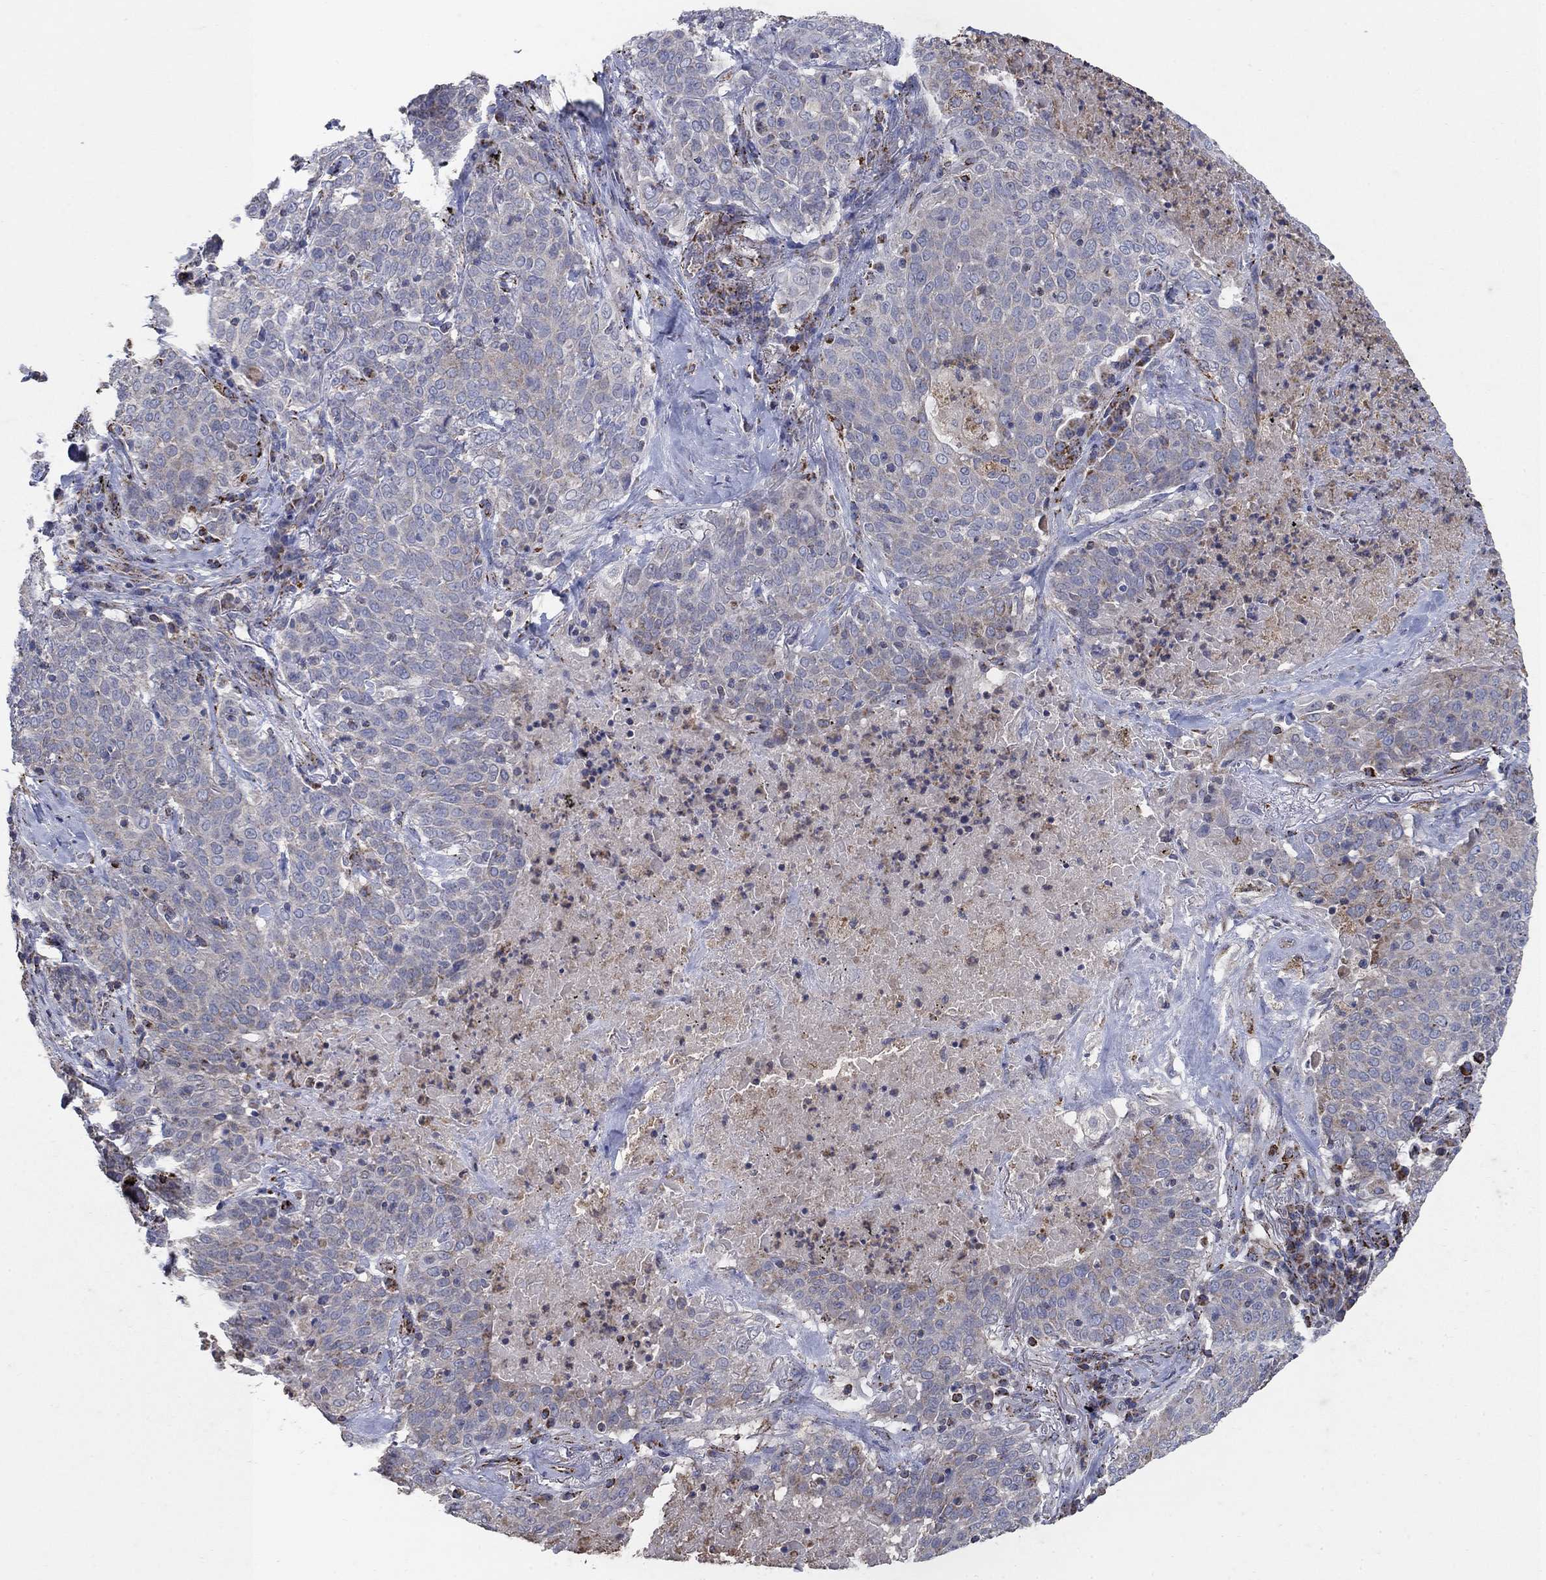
{"staining": {"intensity": "moderate", "quantity": "25%-75%", "location": "cytoplasmic/membranous"}, "tissue": "lung cancer", "cell_type": "Tumor cells", "image_type": "cancer", "snomed": [{"axis": "morphology", "description": "Squamous cell carcinoma, NOS"}, {"axis": "topography", "description": "Lung"}], "caption": "About 25%-75% of tumor cells in squamous cell carcinoma (lung) demonstrate moderate cytoplasmic/membranous protein expression as visualized by brown immunohistochemical staining.", "gene": "PNPLA2", "patient": {"sex": "male", "age": 82}}